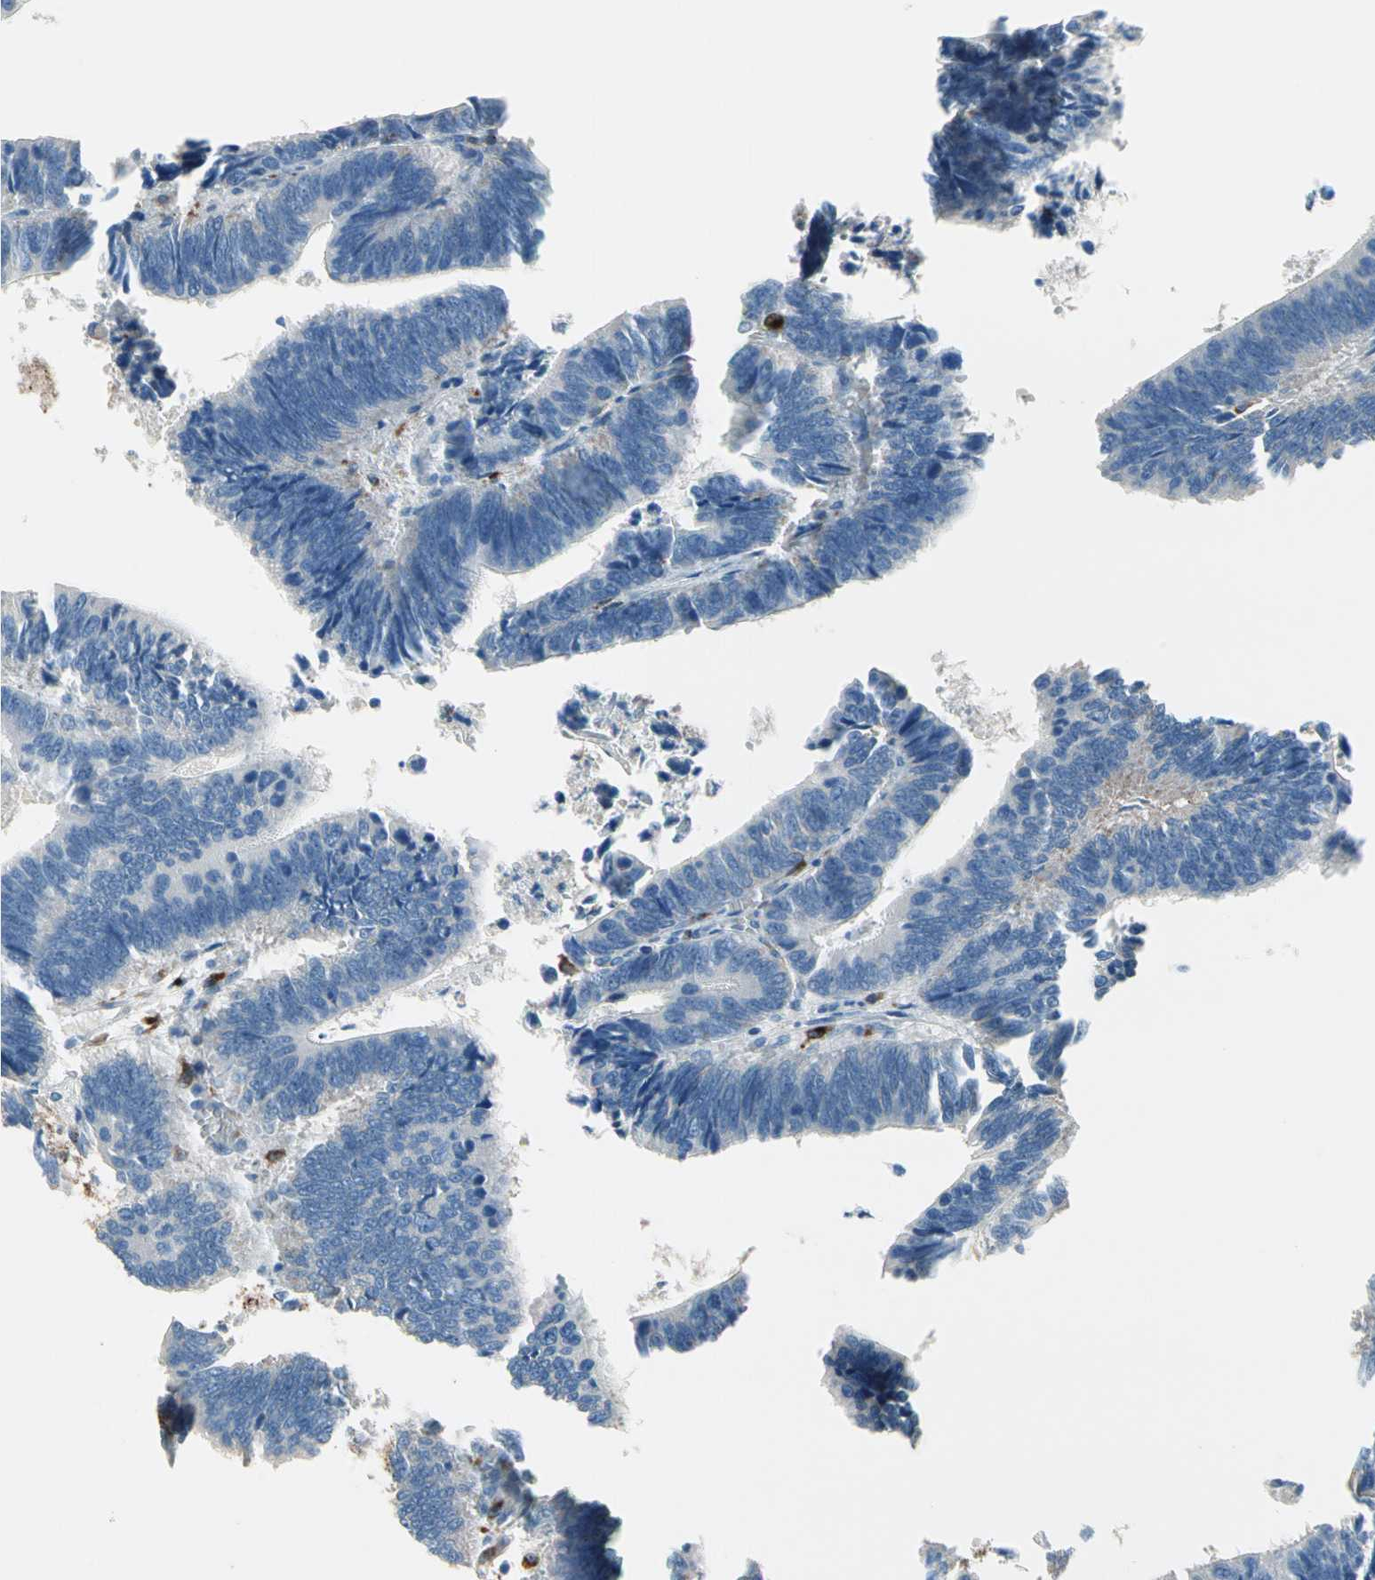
{"staining": {"intensity": "negative", "quantity": "none", "location": "none"}, "tissue": "colorectal cancer", "cell_type": "Tumor cells", "image_type": "cancer", "snomed": [{"axis": "morphology", "description": "Adenocarcinoma, NOS"}, {"axis": "topography", "description": "Colon"}], "caption": "An immunohistochemistry (IHC) image of colorectal cancer (adenocarcinoma) is shown. There is no staining in tumor cells of colorectal cancer (adenocarcinoma). (DAB immunohistochemistry (IHC) with hematoxylin counter stain).", "gene": "GM2A", "patient": {"sex": "male", "age": 72}}